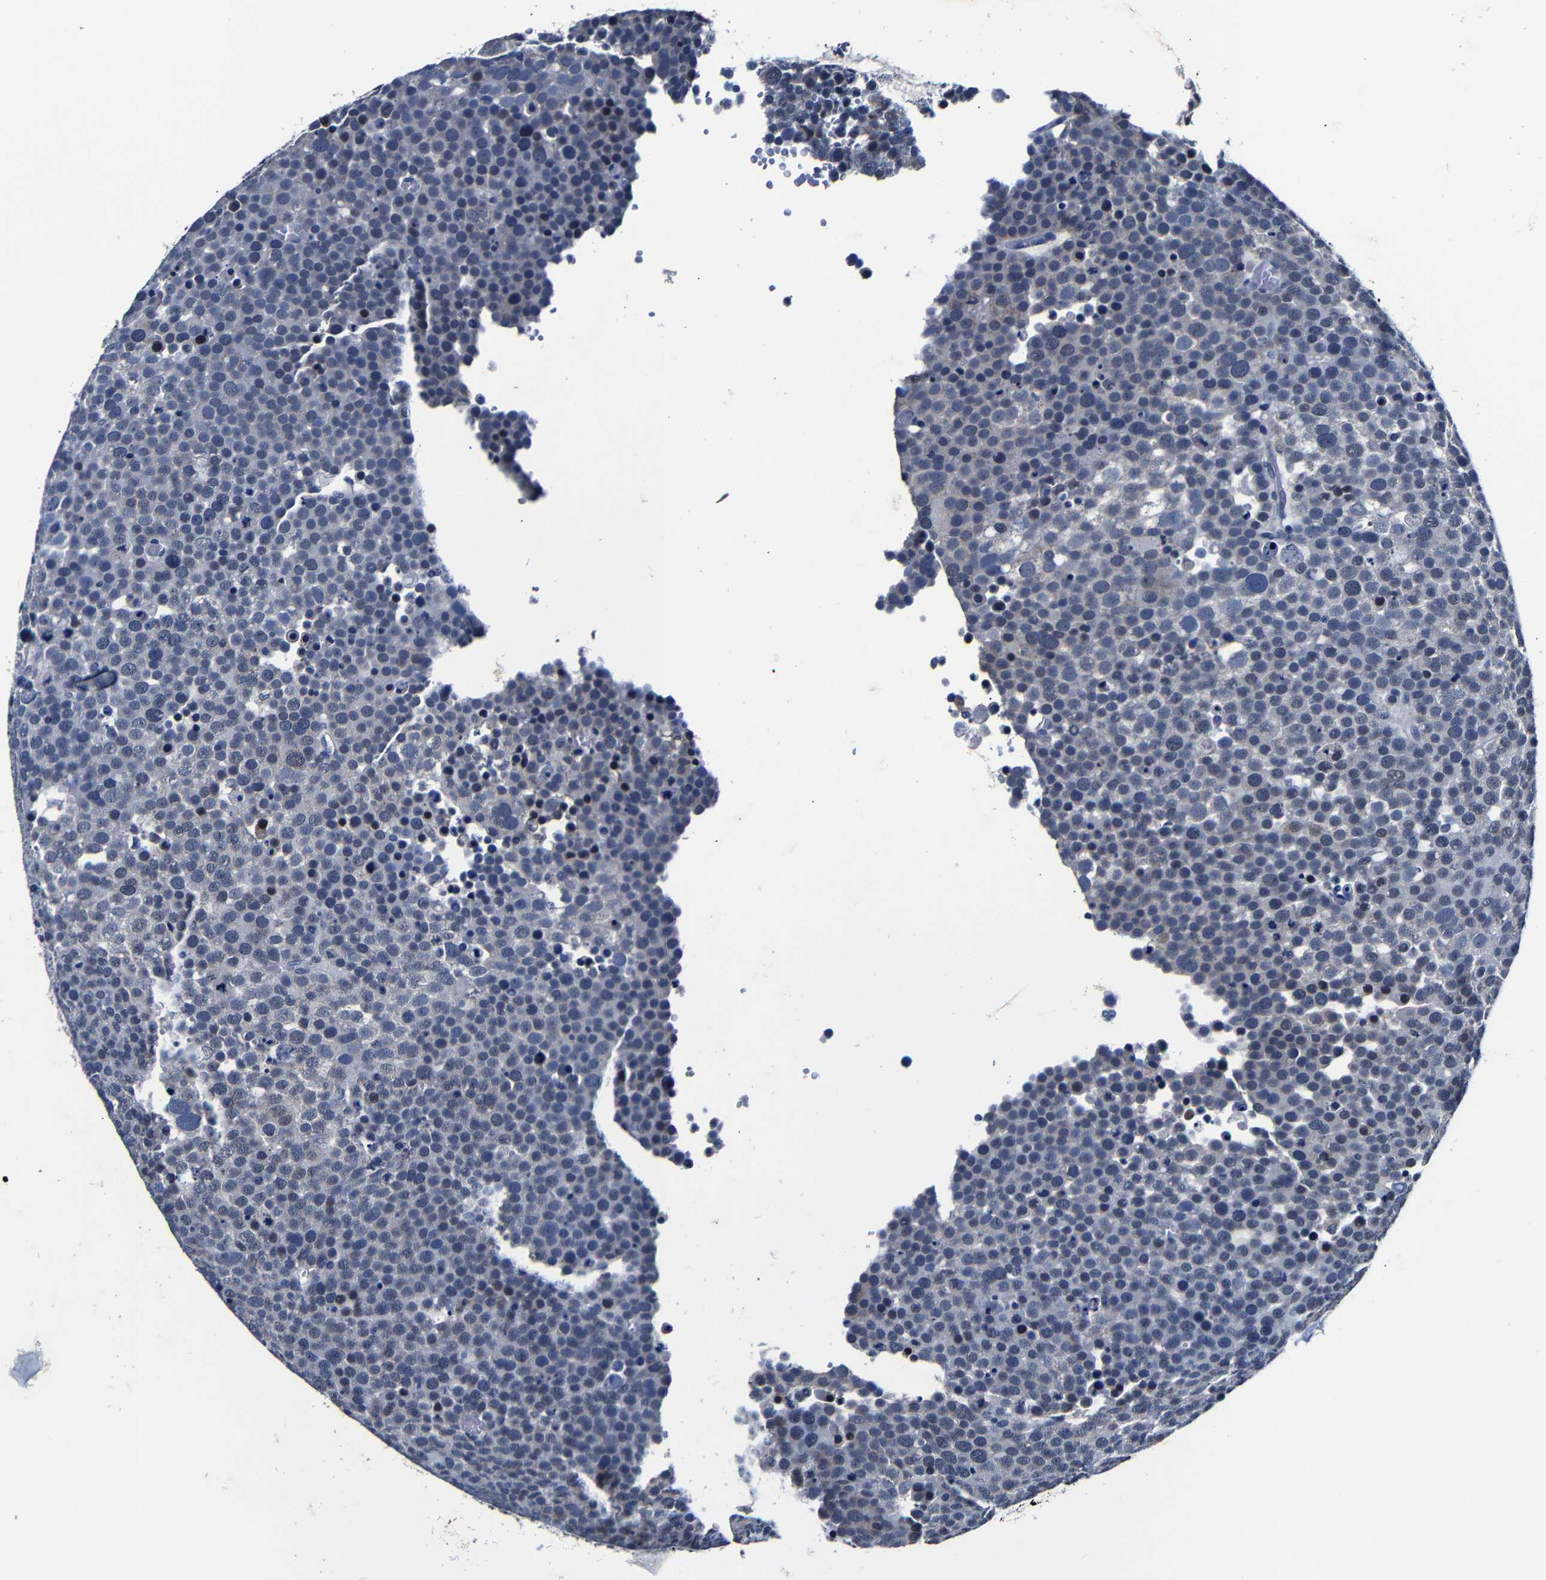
{"staining": {"intensity": "negative", "quantity": "none", "location": "none"}, "tissue": "testis cancer", "cell_type": "Tumor cells", "image_type": "cancer", "snomed": [{"axis": "morphology", "description": "Seminoma, NOS"}, {"axis": "topography", "description": "Testis"}], "caption": "Immunohistochemistry (IHC) histopathology image of neoplastic tissue: testis cancer stained with DAB (3,3'-diaminobenzidine) exhibits no significant protein expression in tumor cells.", "gene": "DEPP1", "patient": {"sex": "male", "age": 71}}